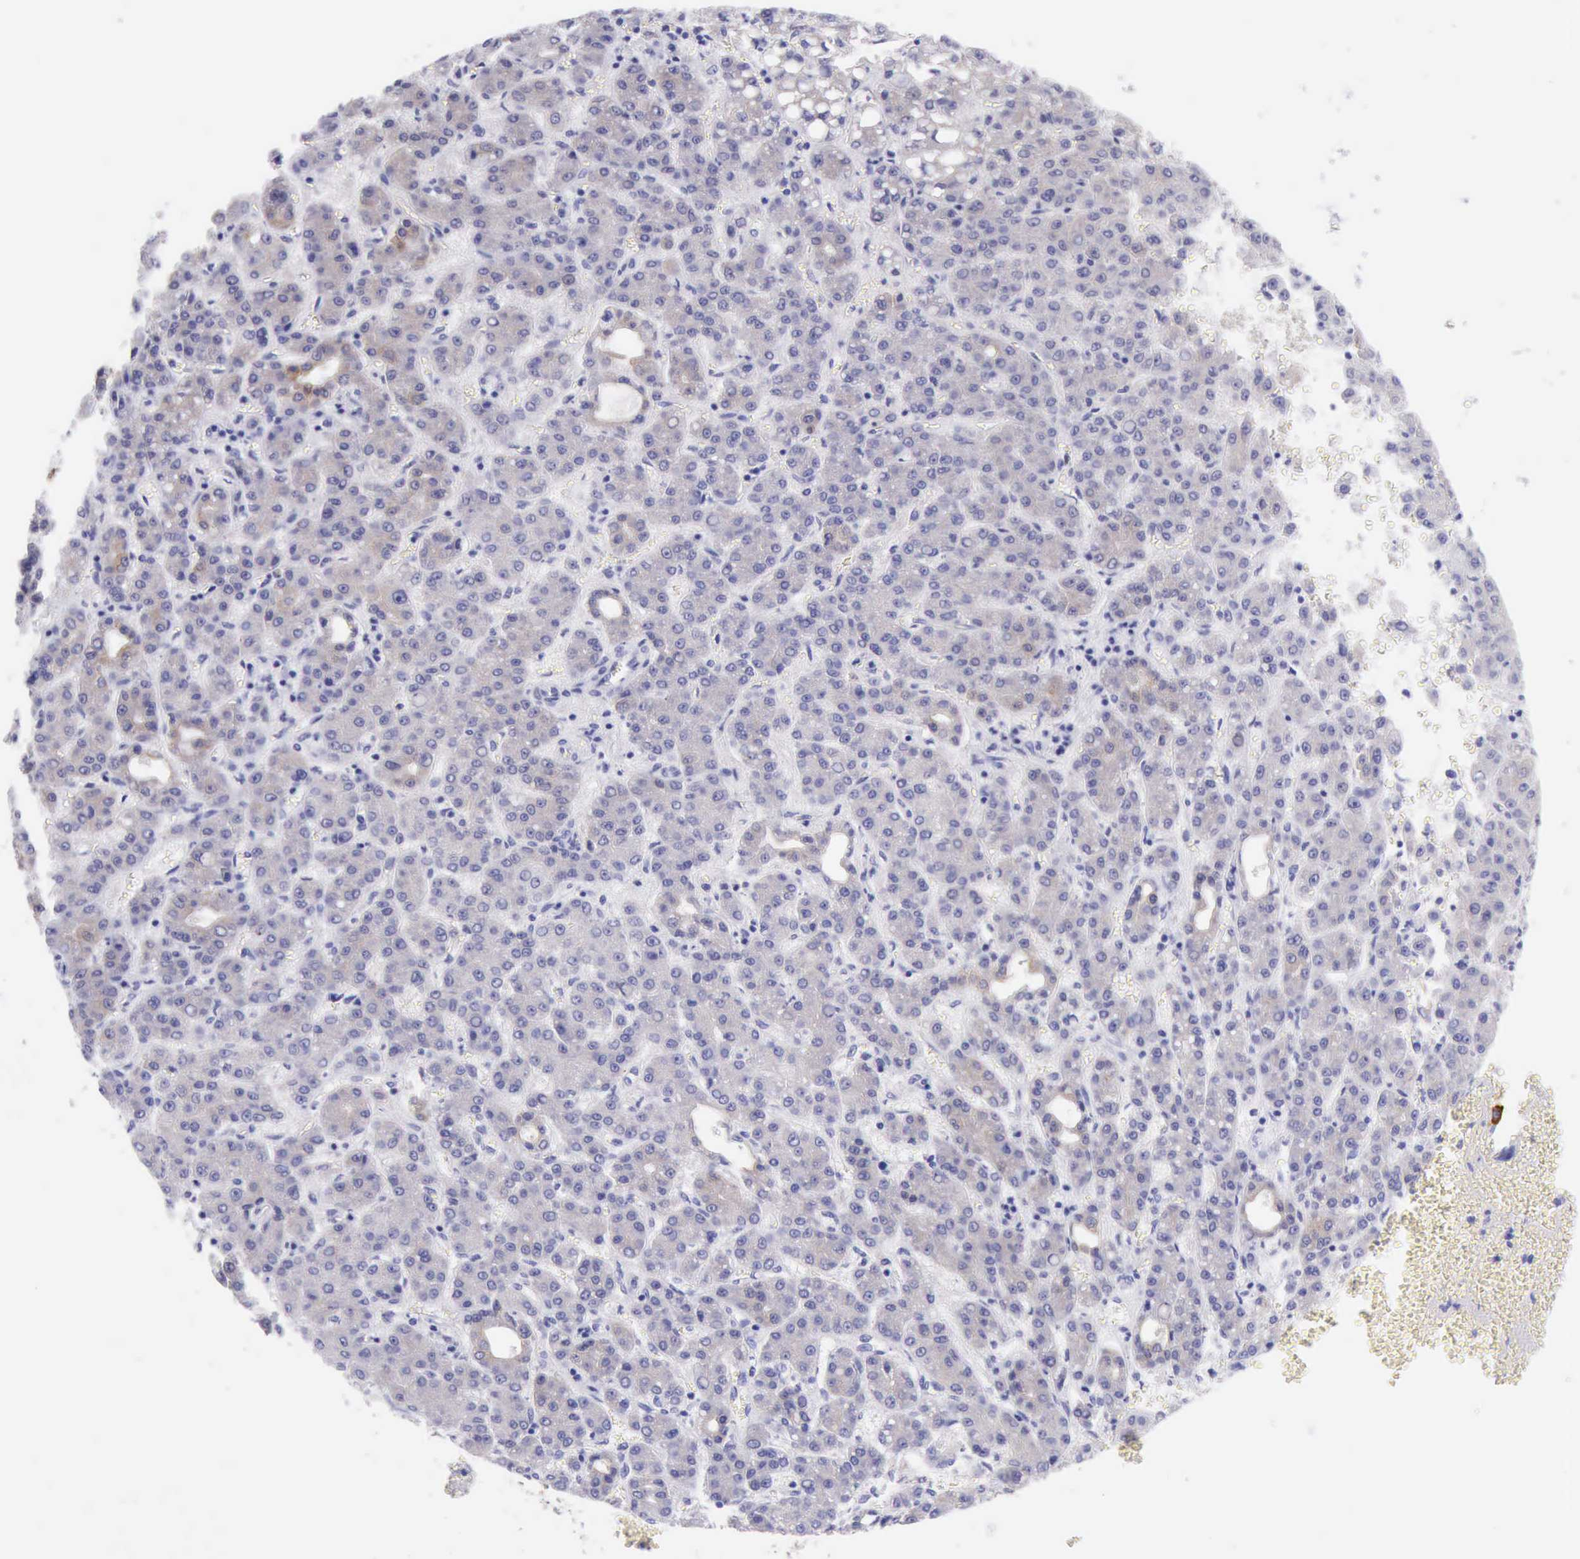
{"staining": {"intensity": "negative", "quantity": "none", "location": "none"}, "tissue": "liver cancer", "cell_type": "Tumor cells", "image_type": "cancer", "snomed": [{"axis": "morphology", "description": "Carcinoma, Hepatocellular, NOS"}, {"axis": "topography", "description": "Liver"}], "caption": "High magnification brightfield microscopy of hepatocellular carcinoma (liver) stained with DAB (3,3'-diaminobenzidine) (brown) and counterstained with hematoxylin (blue): tumor cells show no significant expression.", "gene": "KRT8", "patient": {"sex": "male", "age": 69}}